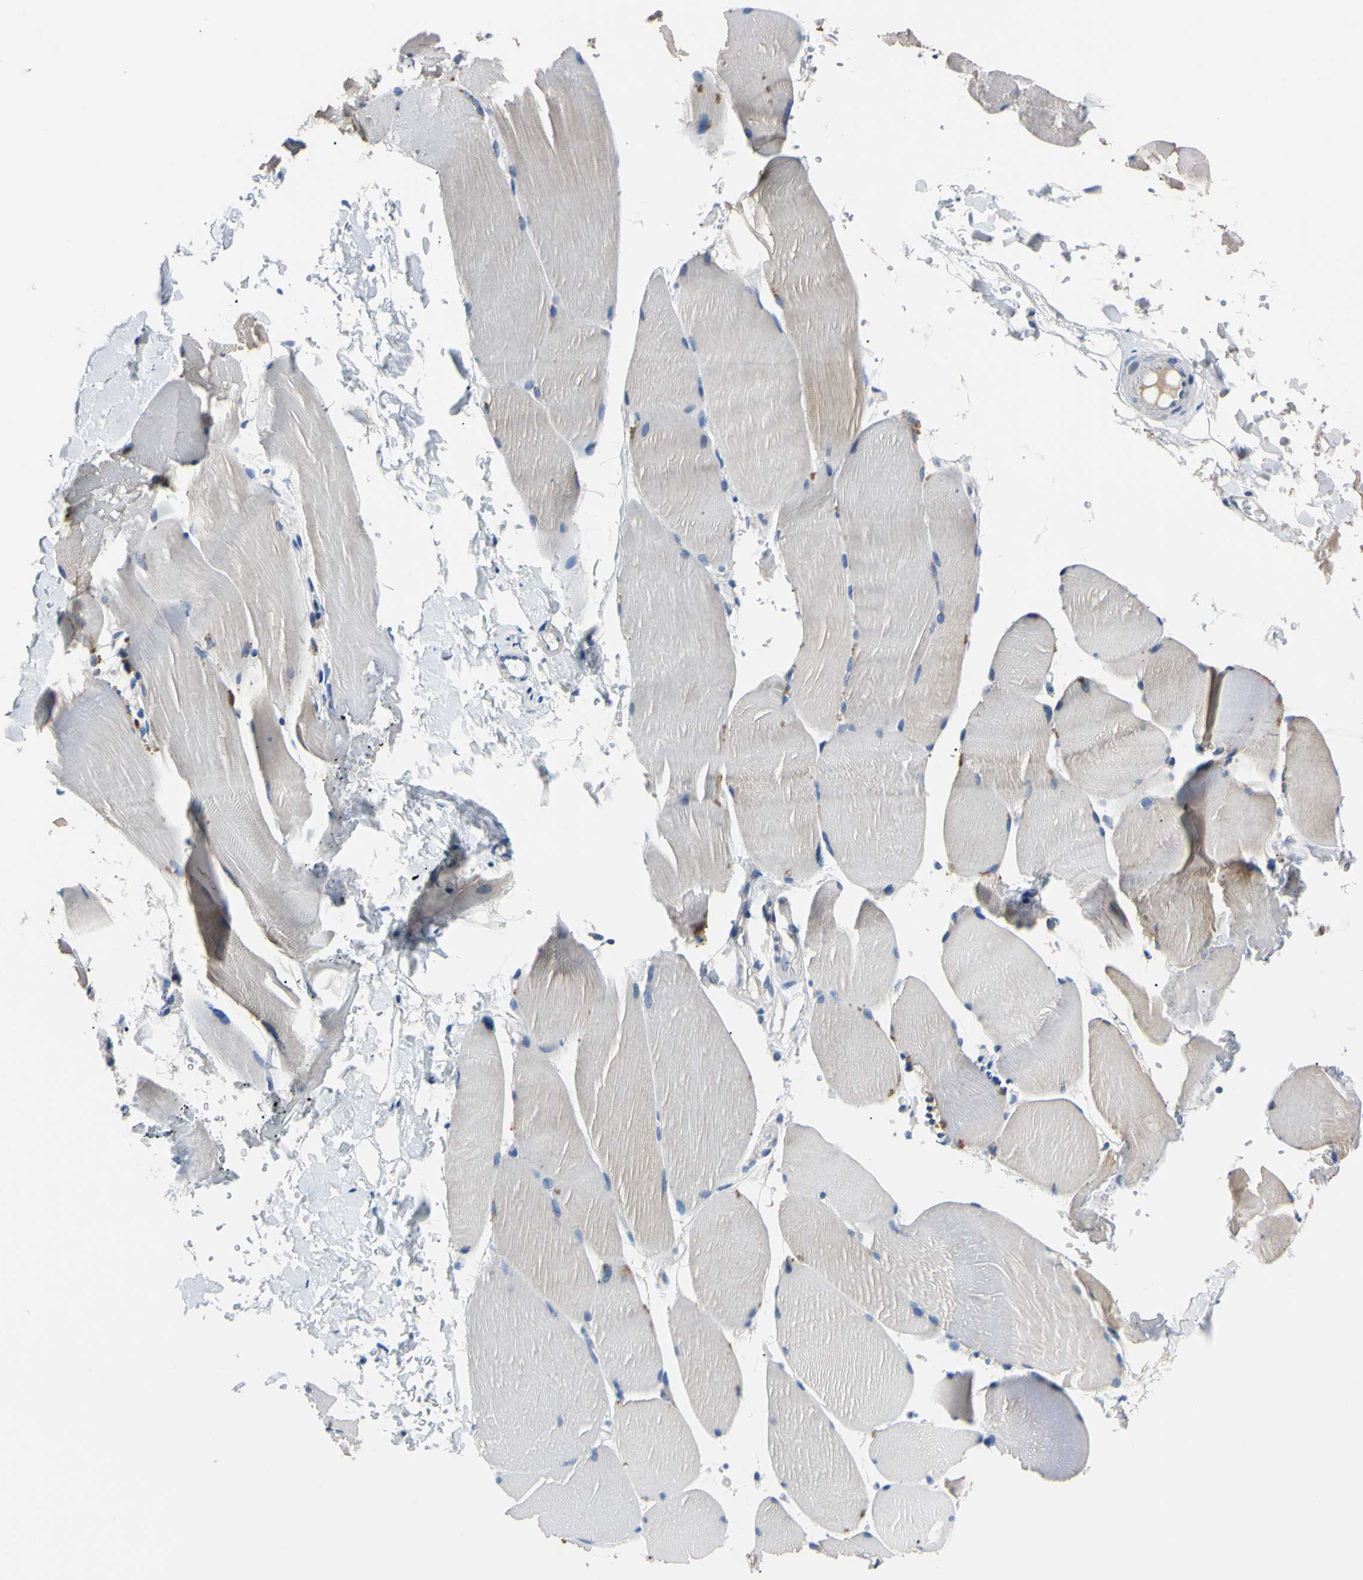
{"staining": {"intensity": "weak", "quantity": "<25%", "location": "cytoplasmic/membranous"}, "tissue": "skeletal muscle", "cell_type": "Myocytes", "image_type": "normal", "snomed": [{"axis": "morphology", "description": "Normal tissue, NOS"}, {"axis": "topography", "description": "Skin"}, {"axis": "topography", "description": "Skeletal muscle"}], "caption": "Immunohistochemistry of benign human skeletal muscle demonstrates no expression in myocytes.", "gene": "PNKD", "patient": {"sex": "male", "age": 83}}